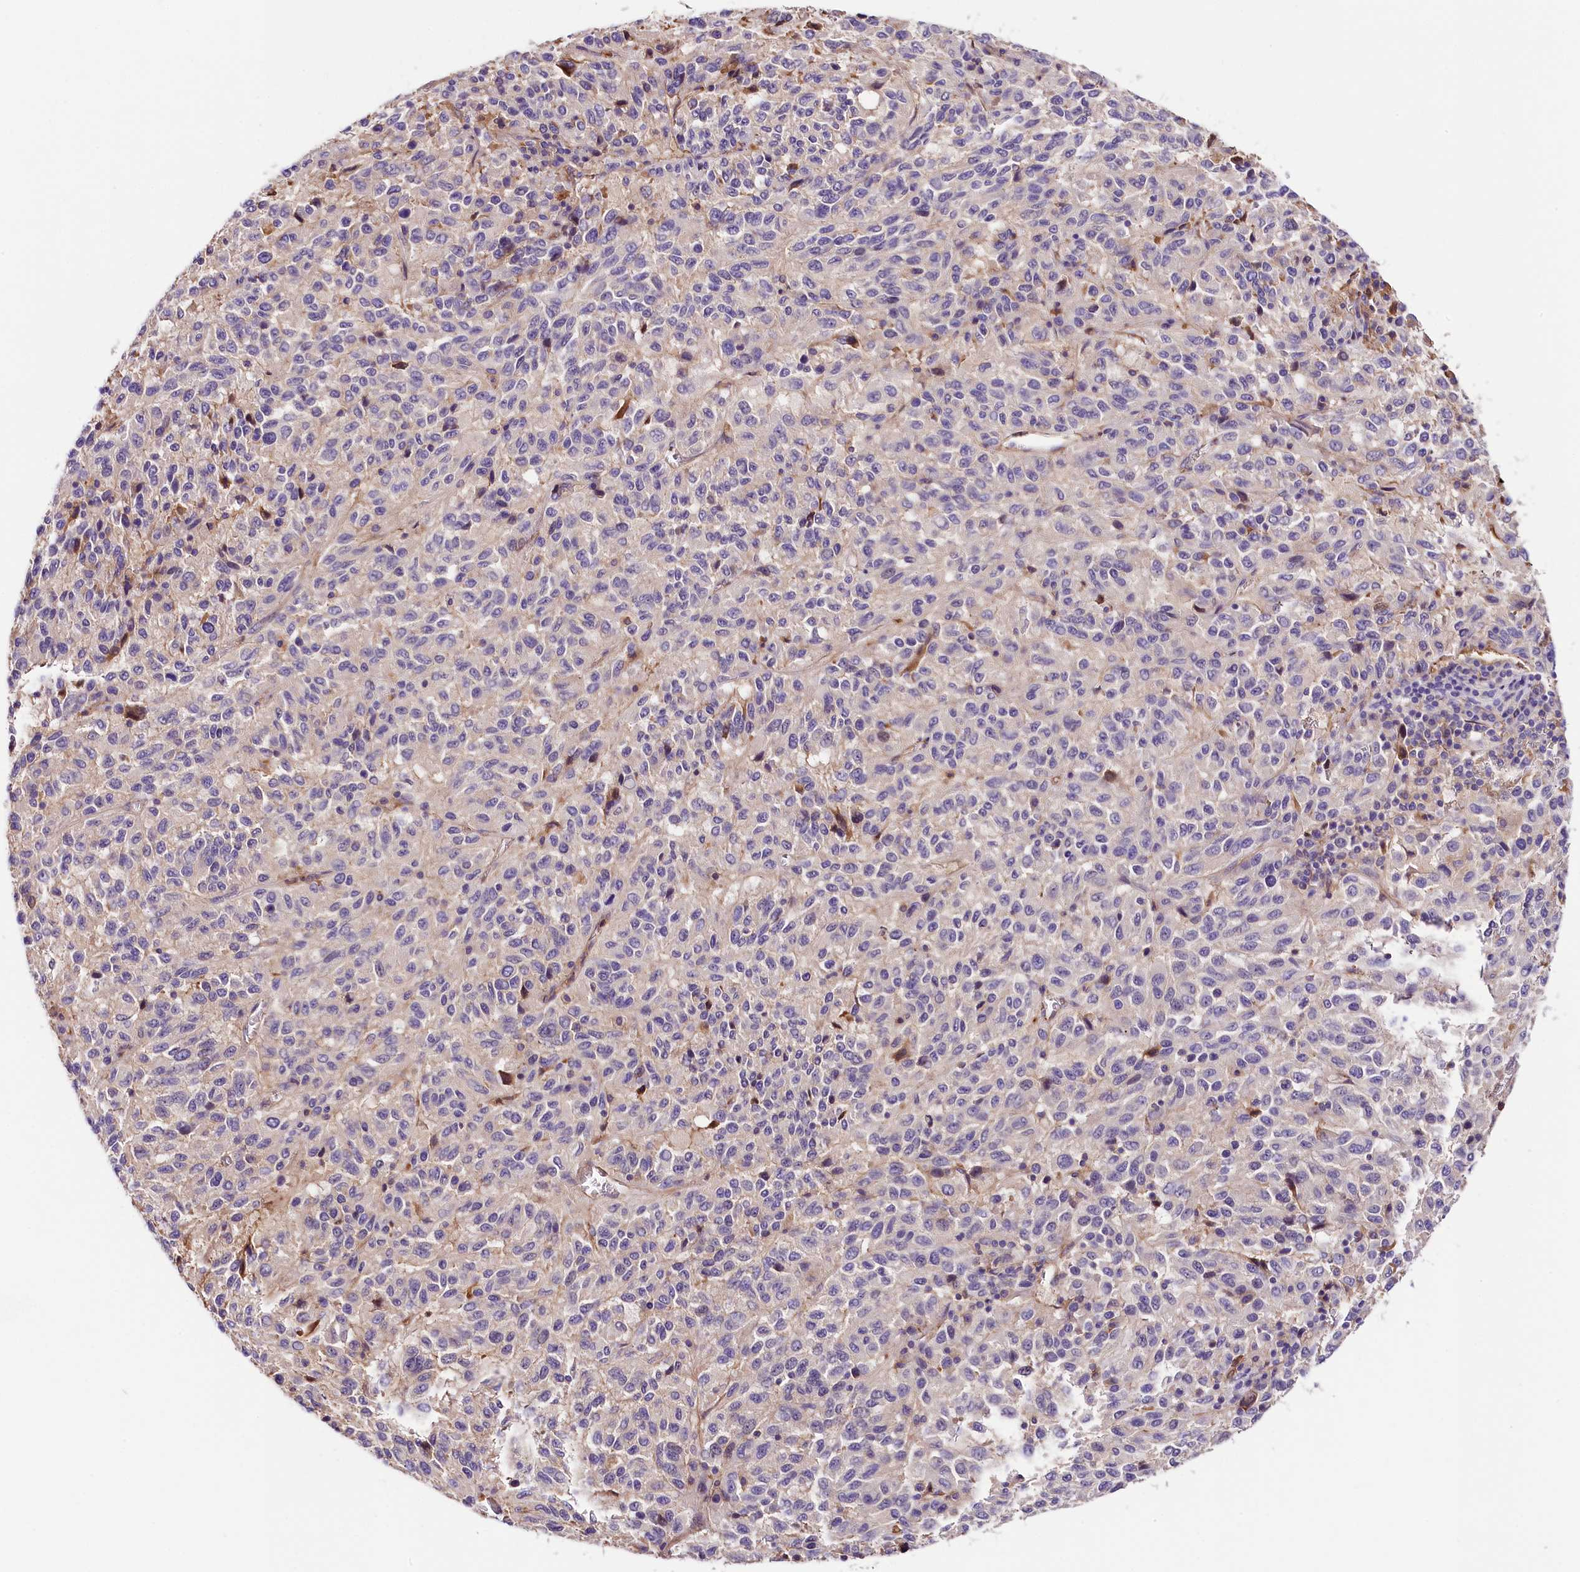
{"staining": {"intensity": "negative", "quantity": "none", "location": "none"}, "tissue": "melanoma", "cell_type": "Tumor cells", "image_type": "cancer", "snomed": [{"axis": "morphology", "description": "Malignant melanoma, Metastatic site"}, {"axis": "topography", "description": "Lung"}], "caption": "An IHC histopathology image of malignant melanoma (metastatic site) is shown. There is no staining in tumor cells of malignant melanoma (metastatic site). The staining was performed using DAB (3,3'-diaminobenzidine) to visualize the protein expression in brown, while the nuclei were stained in blue with hematoxylin (Magnification: 20x).", "gene": "ARMC6", "patient": {"sex": "male", "age": 64}}